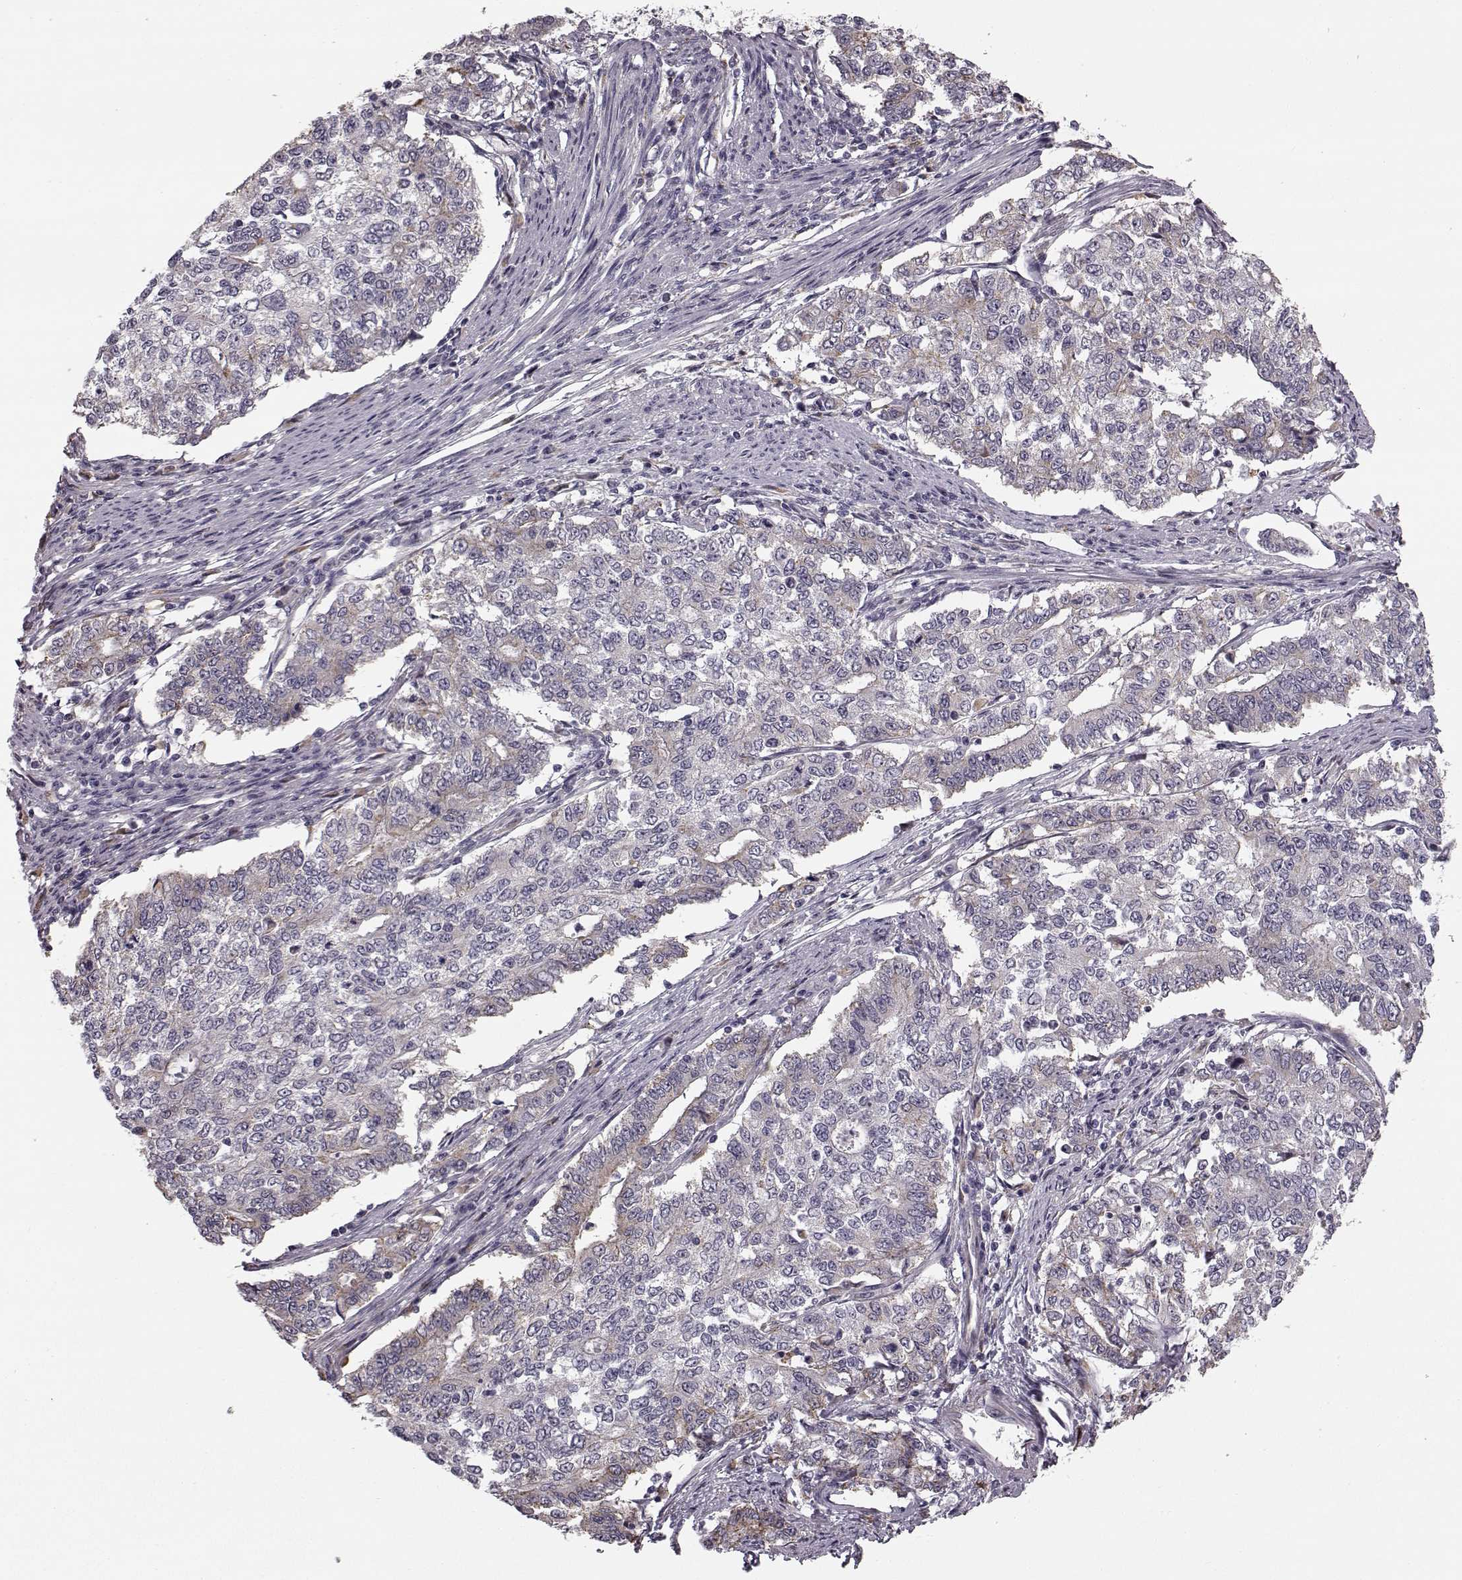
{"staining": {"intensity": "weak", "quantity": "25%-75%", "location": "cytoplasmic/membranous"}, "tissue": "endometrial cancer", "cell_type": "Tumor cells", "image_type": "cancer", "snomed": [{"axis": "morphology", "description": "Adenocarcinoma, NOS"}, {"axis": "topography", "description": "Uterus"}], "caption": "A high-resolution photomicrograph shows immunohistochemistry staining of endometrial adenocarcinoma, which shows weak cytoplasmic/membranous expression in approximately 25%-75% of tumor cells. Nuclei are stained in blue.", "gene": "HMMR", "patient": {"sex": "female", "age": 59}}